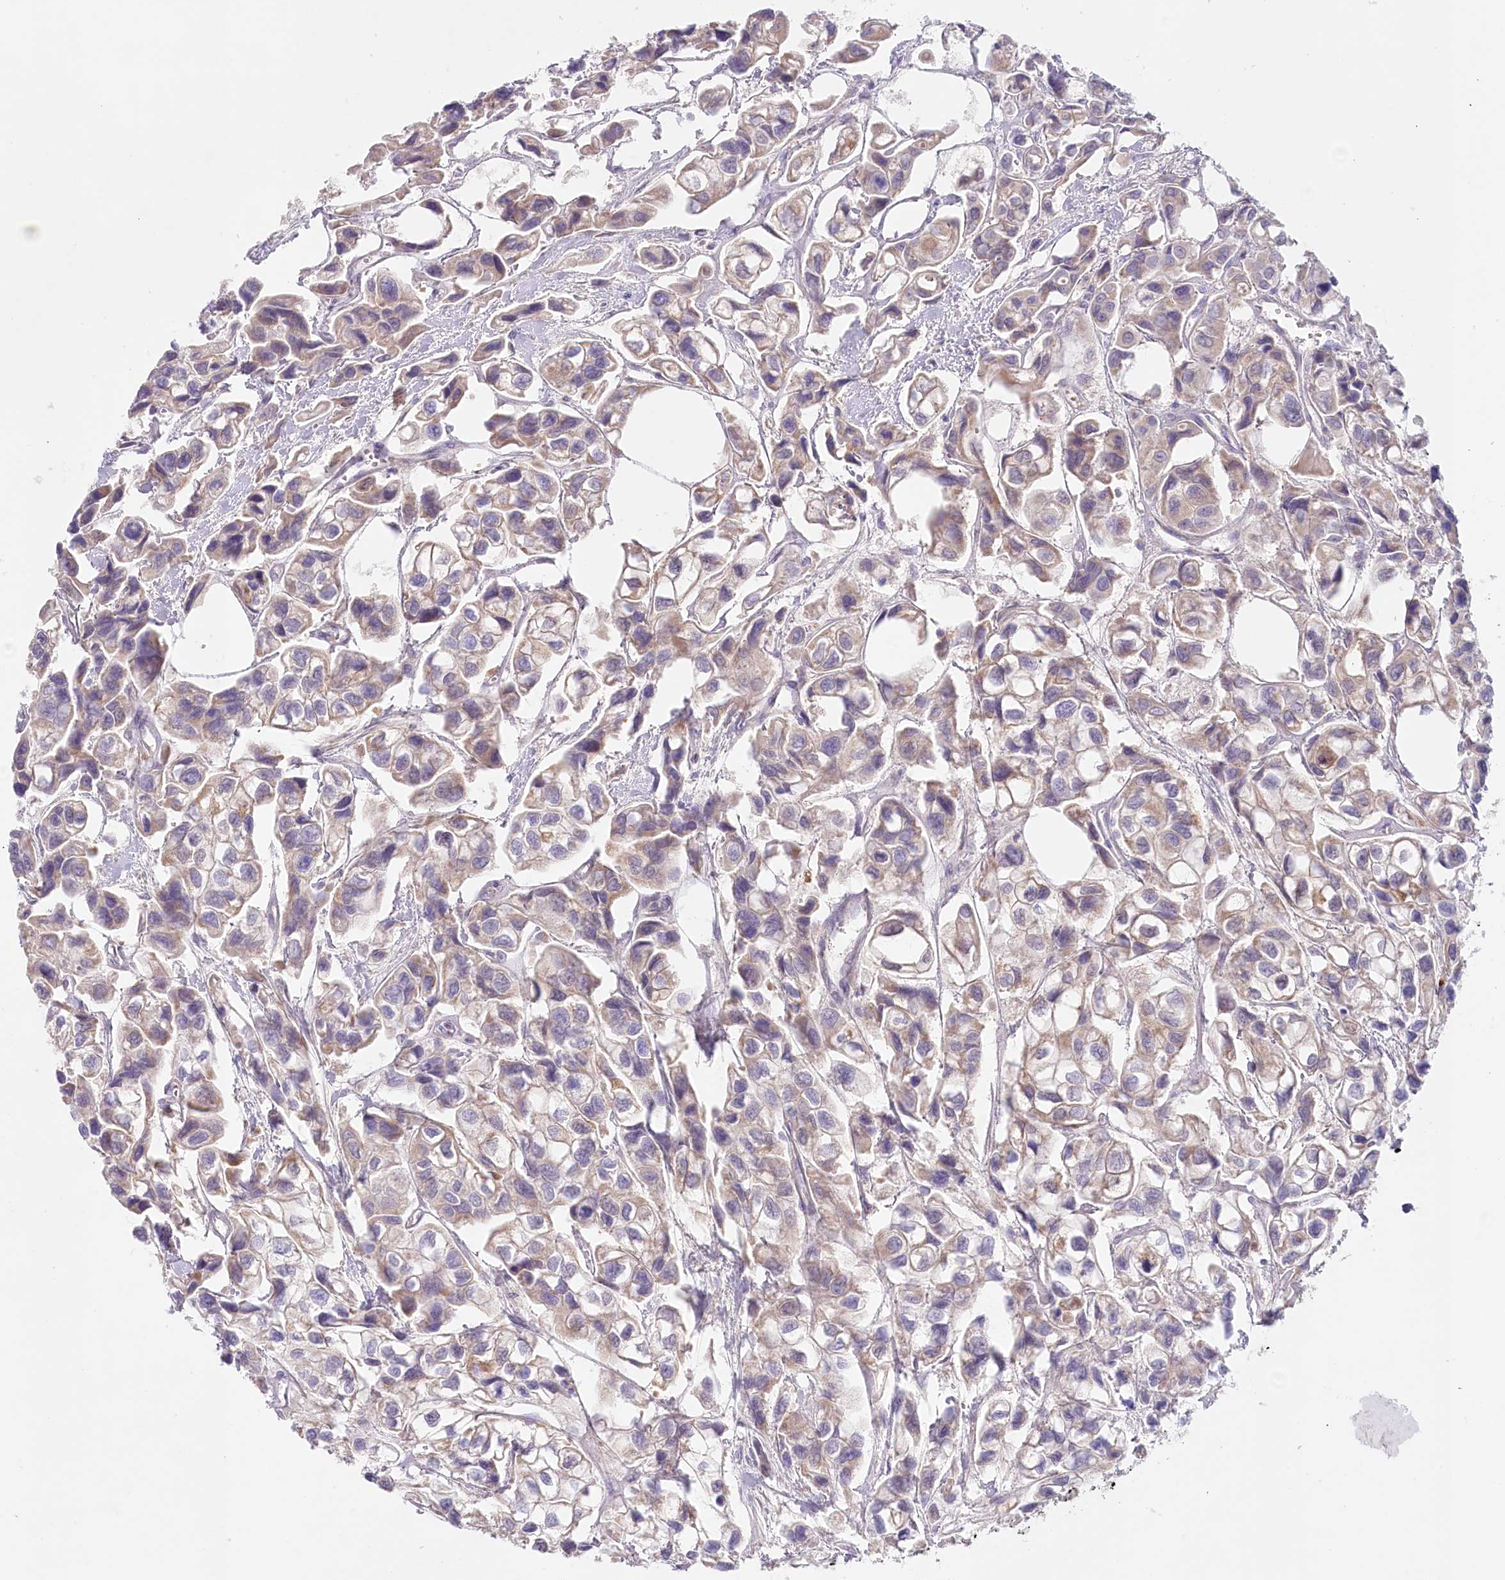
{"staining": {"intensity": "weak", "quantity": "25%-75%", "location": "cytoplasmic/membranous"}, "tissue": "urothelial cancer", "cell_type": "Tumor cells", "image_type": "cancer", "snomed": [{"axis": "morphology", "description": "Urothelial carcinoma, High grade"}, {"axis": "topography", "description": "Urinary bladder"}], "caption": "Protein staining shows weak cytoplasmic/membranous positivity in approximately 25%-75% of tumor cells in urothelial carcinoma (high-grade). (Stains: DAB in brown, nuclei in blue, Microscopy: brightfield microscopy at high magnification).", "gene": "PSAPL1", "patient": {"sex": "male", "age": 67}}